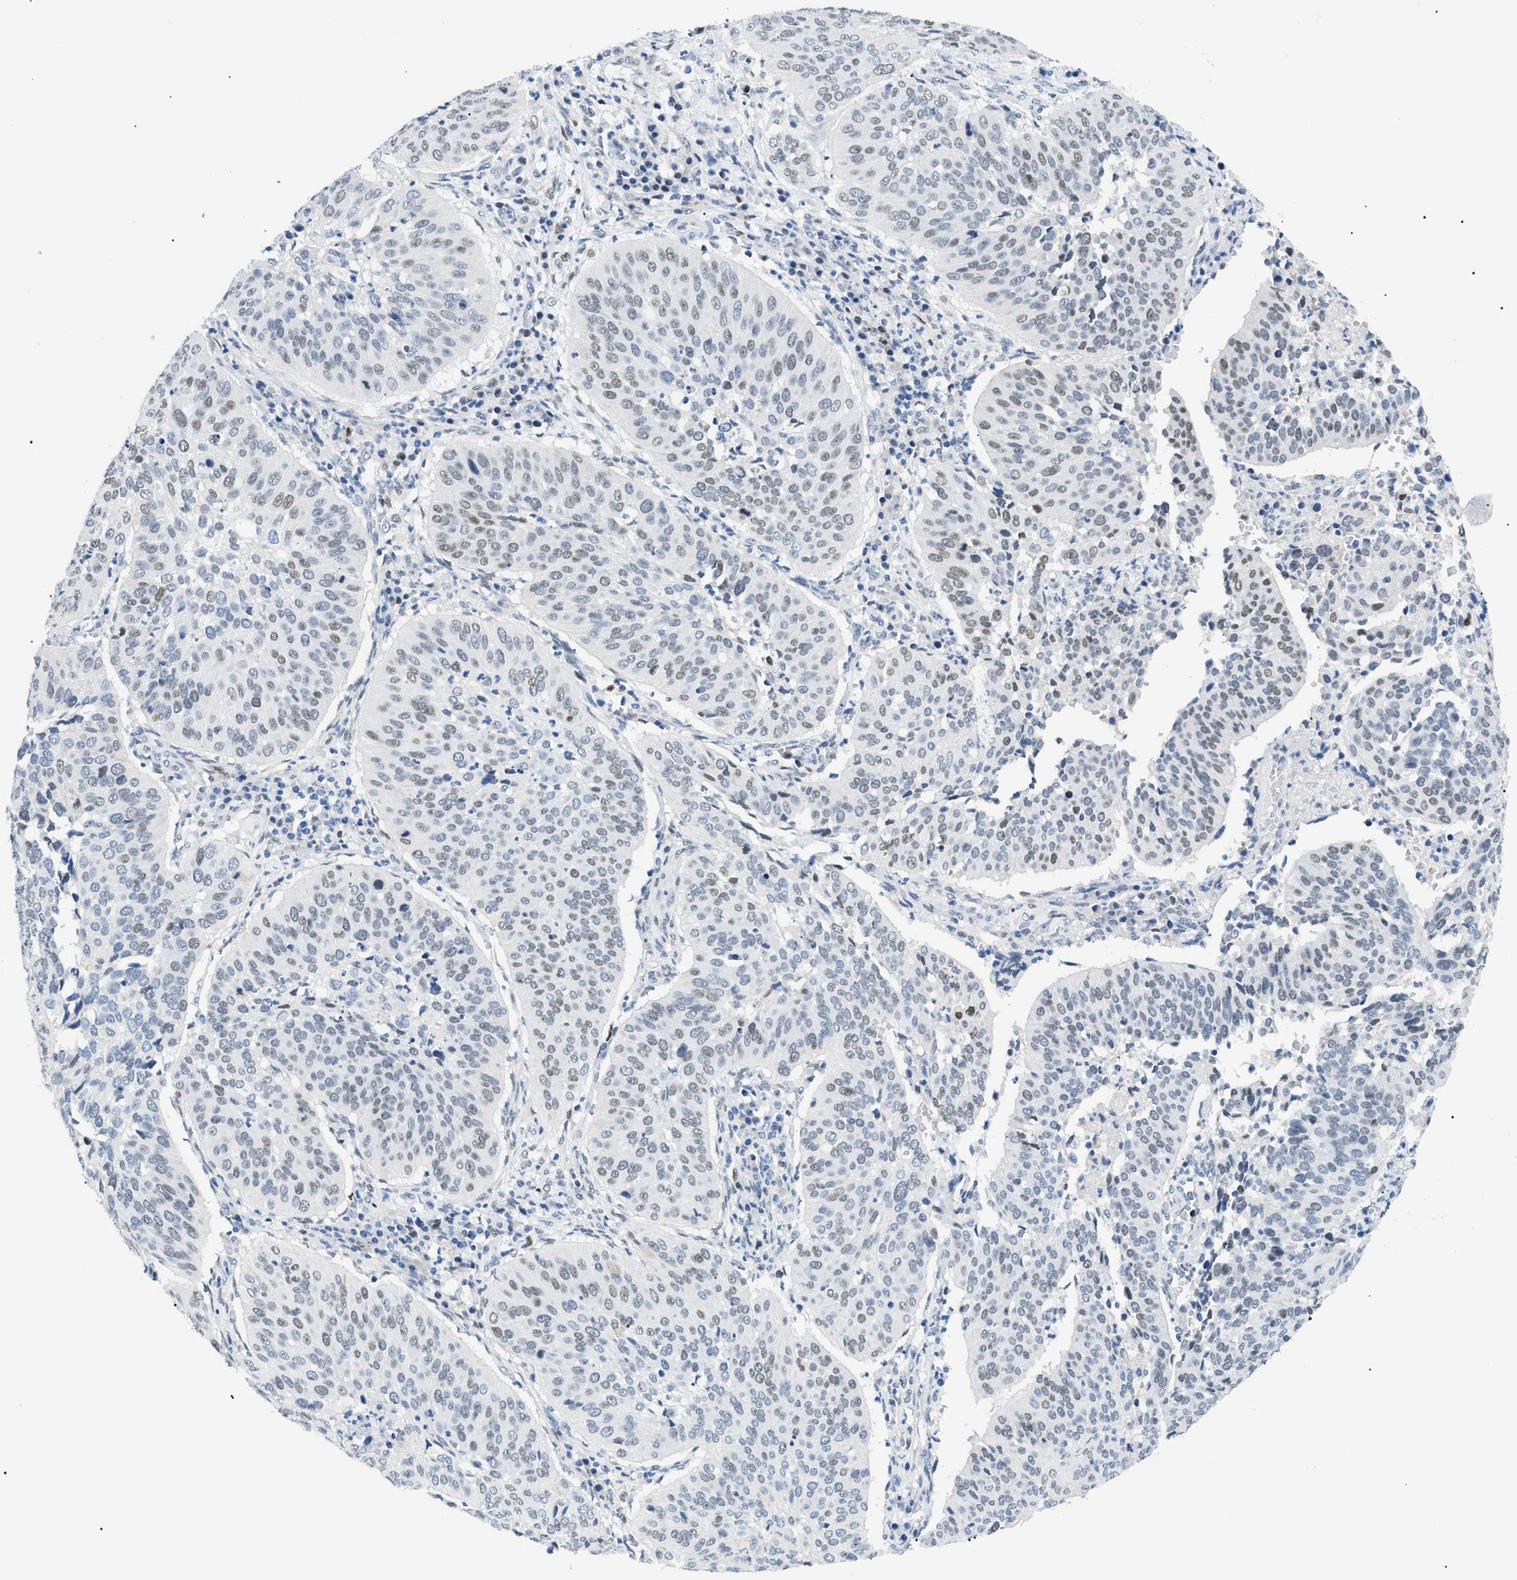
{"staining": {"intensity": "weak", "quantity": "25%-75%", "location": "nuclear"}, "tissue": "cervical cancer", "cell_type": "Tumor cells", "image_type": "cancer", "snomed": [{"axis": "morphology", "description": "Normal tissue, NOS"}, {"axis": "morphology", "description": "Squamous cell carcinoma, NOS"}, {"axis": "topography", "description": "Cervix"}], "caption": "A low amount of weak nuclear staining is identified in approximately 25%-75% of tumor cells in squamous cell carcinoma (cervical) tissue.", "gene": "SMARCC1", "patient": {"sex": "female", "age": 39}}